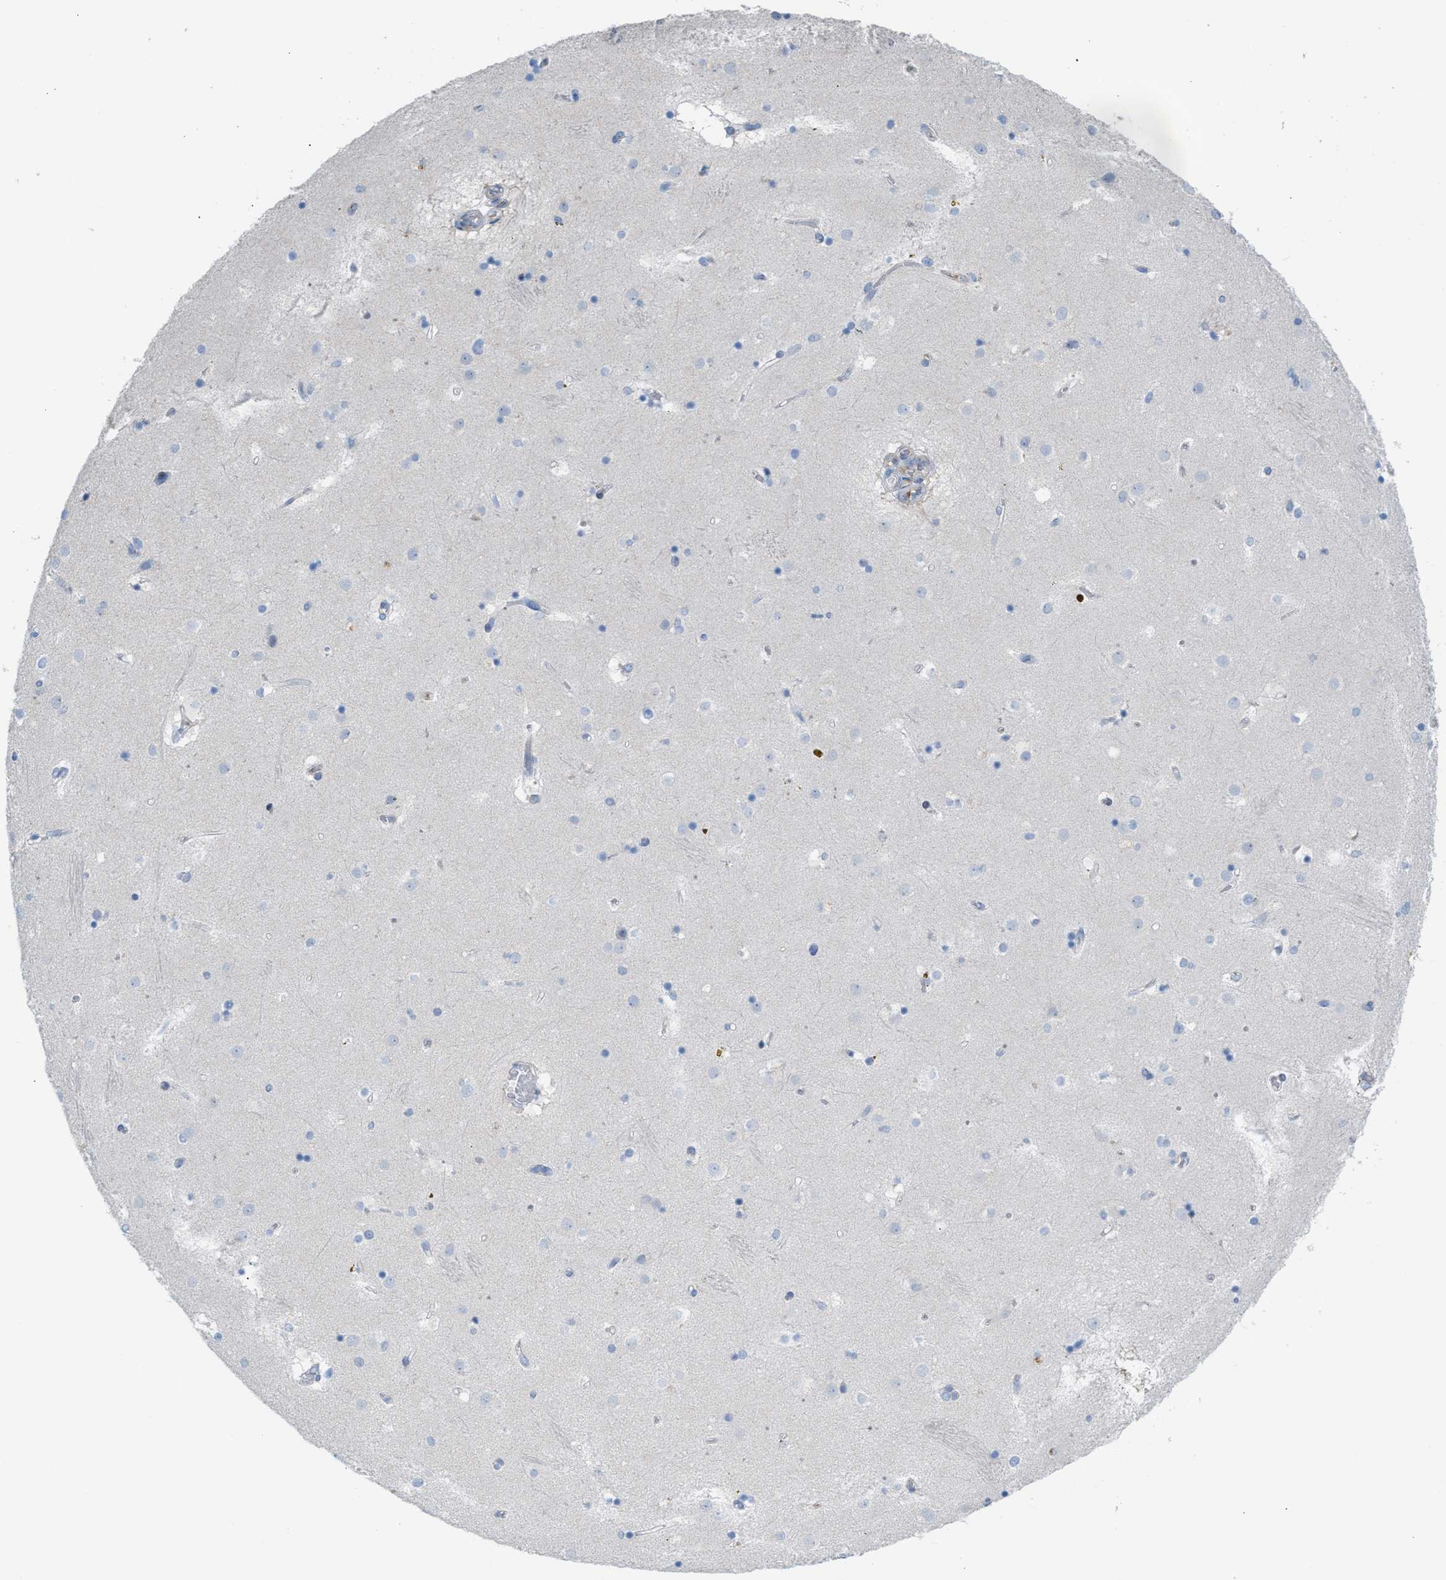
{"staining": {"intensity": "negative", "quantity": "none", "location": "none"}, "tissue": "caudate", "cell_type": "Glial cells", "image_type": "normal", "snomed": [{"axis": "morphology", "description": "Normal tissue, NOS"}, {"axis": "topography", "description": "Lateral ventricle wall"}], "caption": "Histopathology image shows no protein positivity in glial cells of unremarkable caudate.", "gene": "MPP3", "patient": {"sex": "male", "age": 70}}